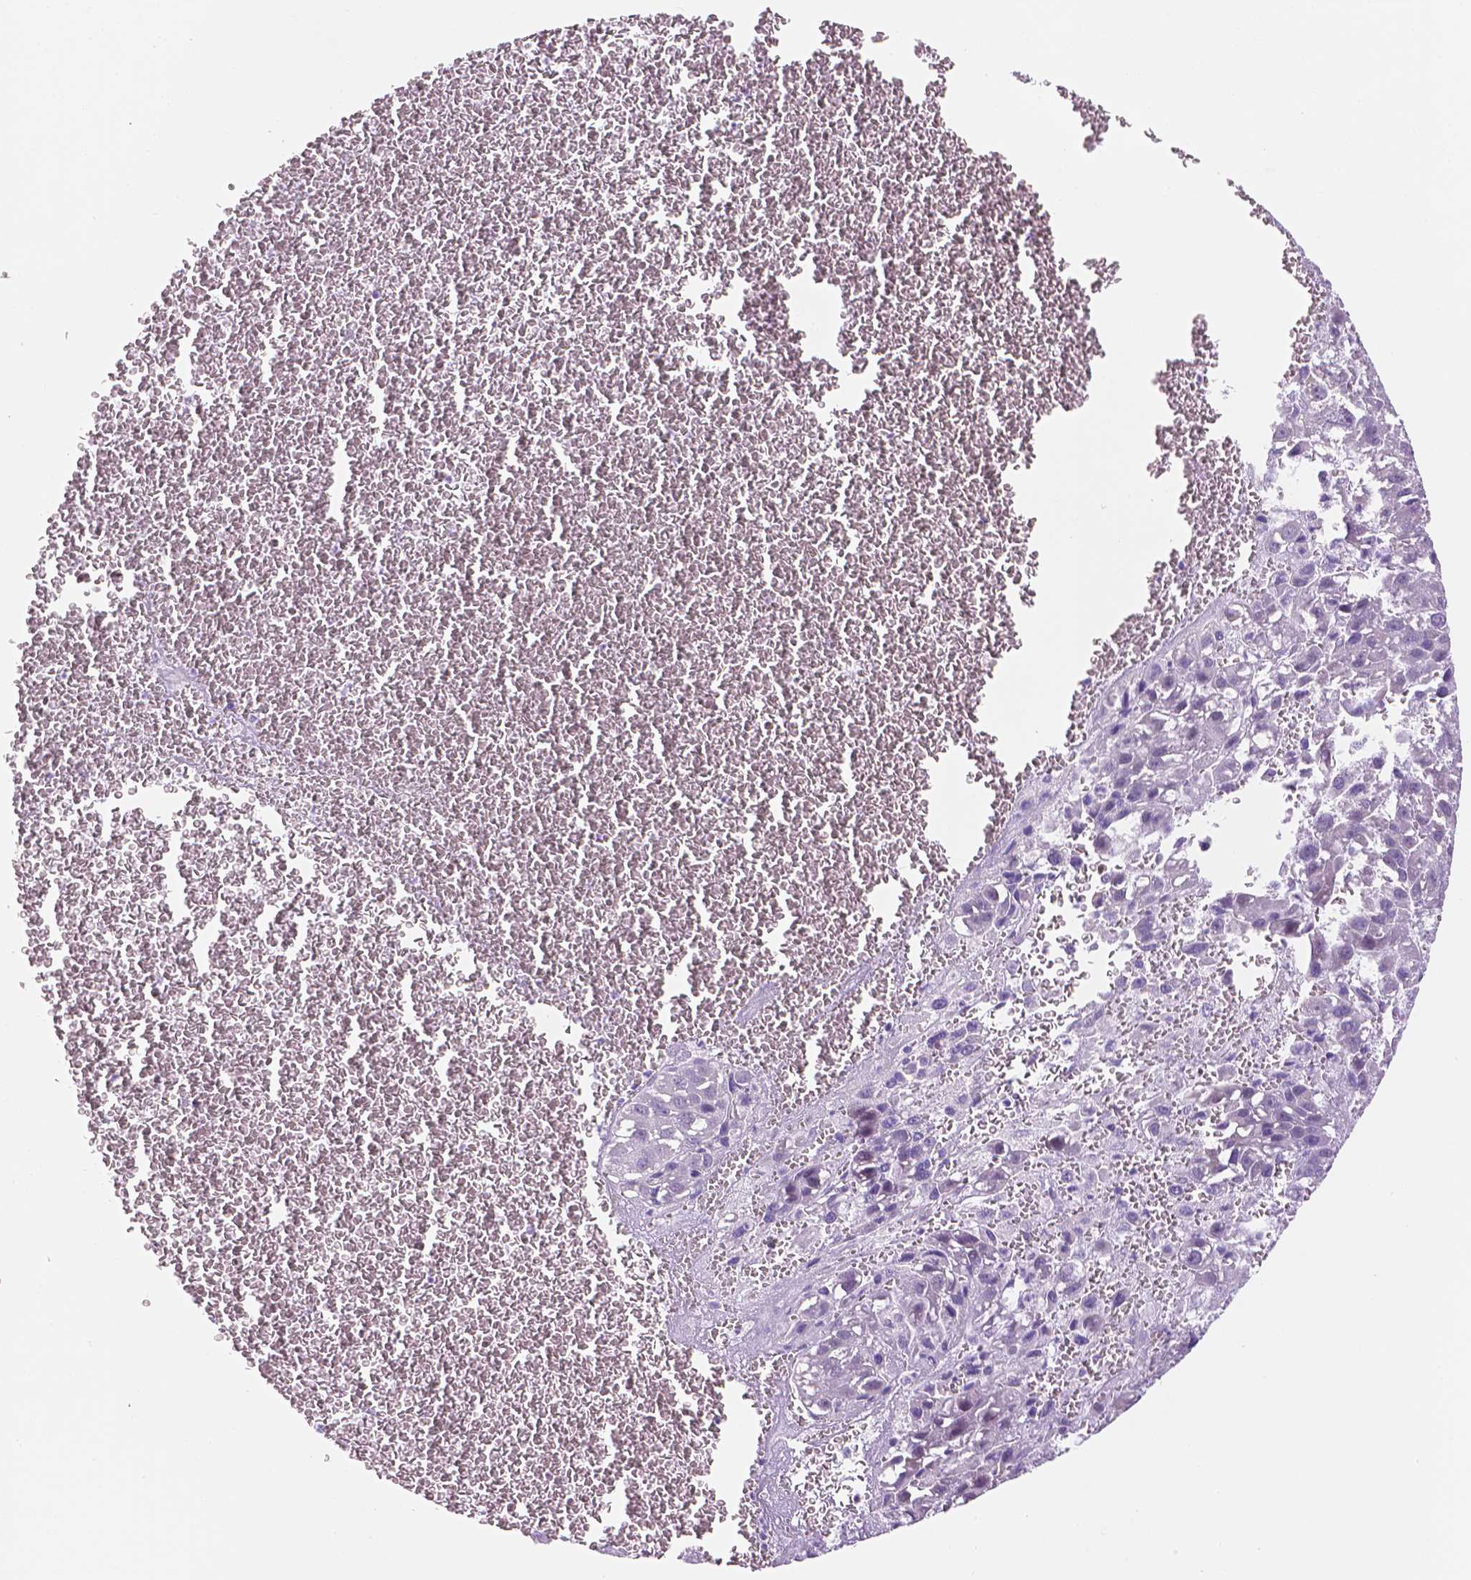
{"staining": {"intensity": "negative", "quantity": "none", "location": "none"}, "tissue": "liver cancer", "cell_type": "Tumor cells", "image_type": "cancer", "snomed": [{"axis": "morphology", "description": "Carcinoma, Hepatocellular, NOS"}, {"axis": "topography", "description": "Liver"}], "caption": "IHC image of human hepatocellular carcinoma (liver) stained for a protein (brown), which exhibits no expression in tumor cells. (IHC, brightfield microscopy, high magnification).", "gene": "PPL", "patient": {"sex": "female", "age": 70}}